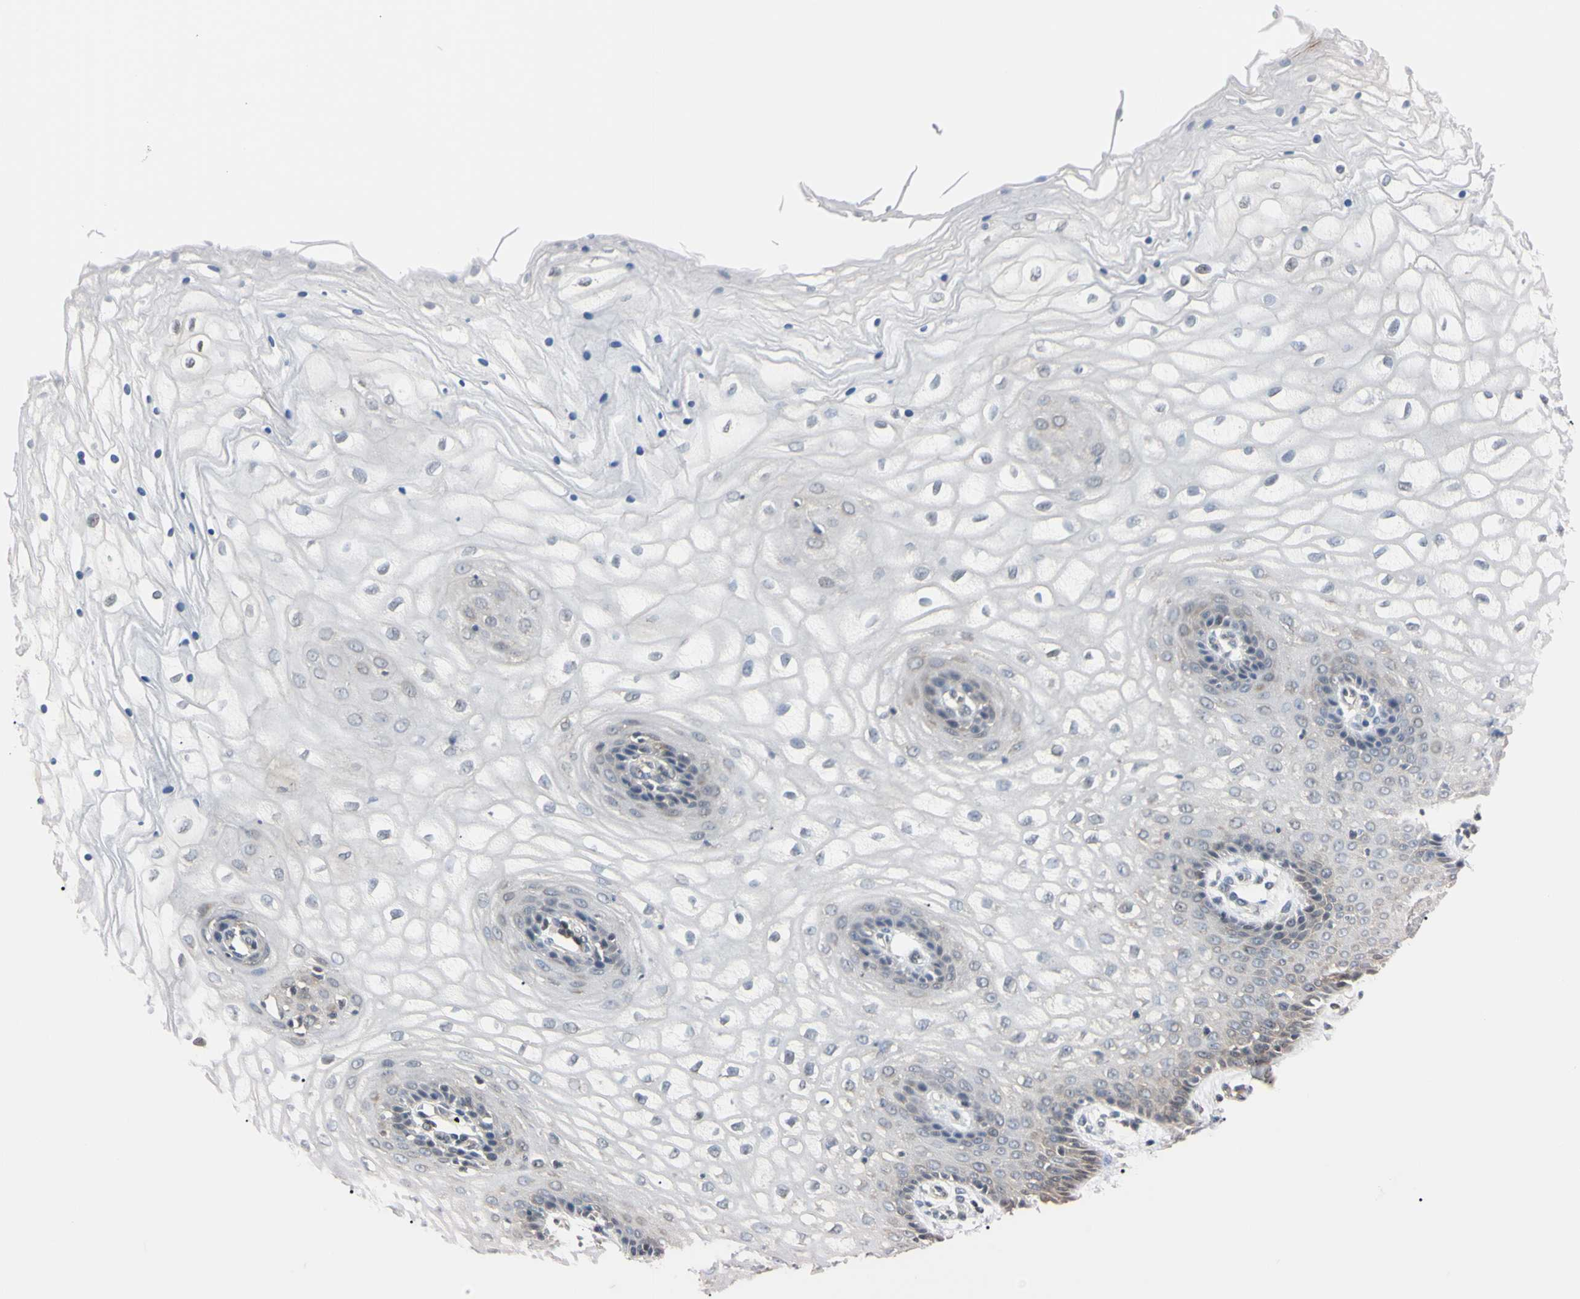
{"staining": {"intensity": "weak", "quantity": "25%-75%", "location": "cytoplasmic/membranous"}, "tissue": "vagina", "cell_type": "Squamous epithelial cells", "image_type": "normal", "snomed": [{"axis": "morphology", "description": "Normal tissue, NOS"}, {"axis": "topography", "description": "Vagina"}], "caption": "Weak cytoplasmic/membranous staining for a protein is appreciated in about 25%-75% of squamous epithelial cells of normal vagina using immunohistochemistry.", "gene": "UBE2I", "patient": {"sex": "female", "age": 34}}